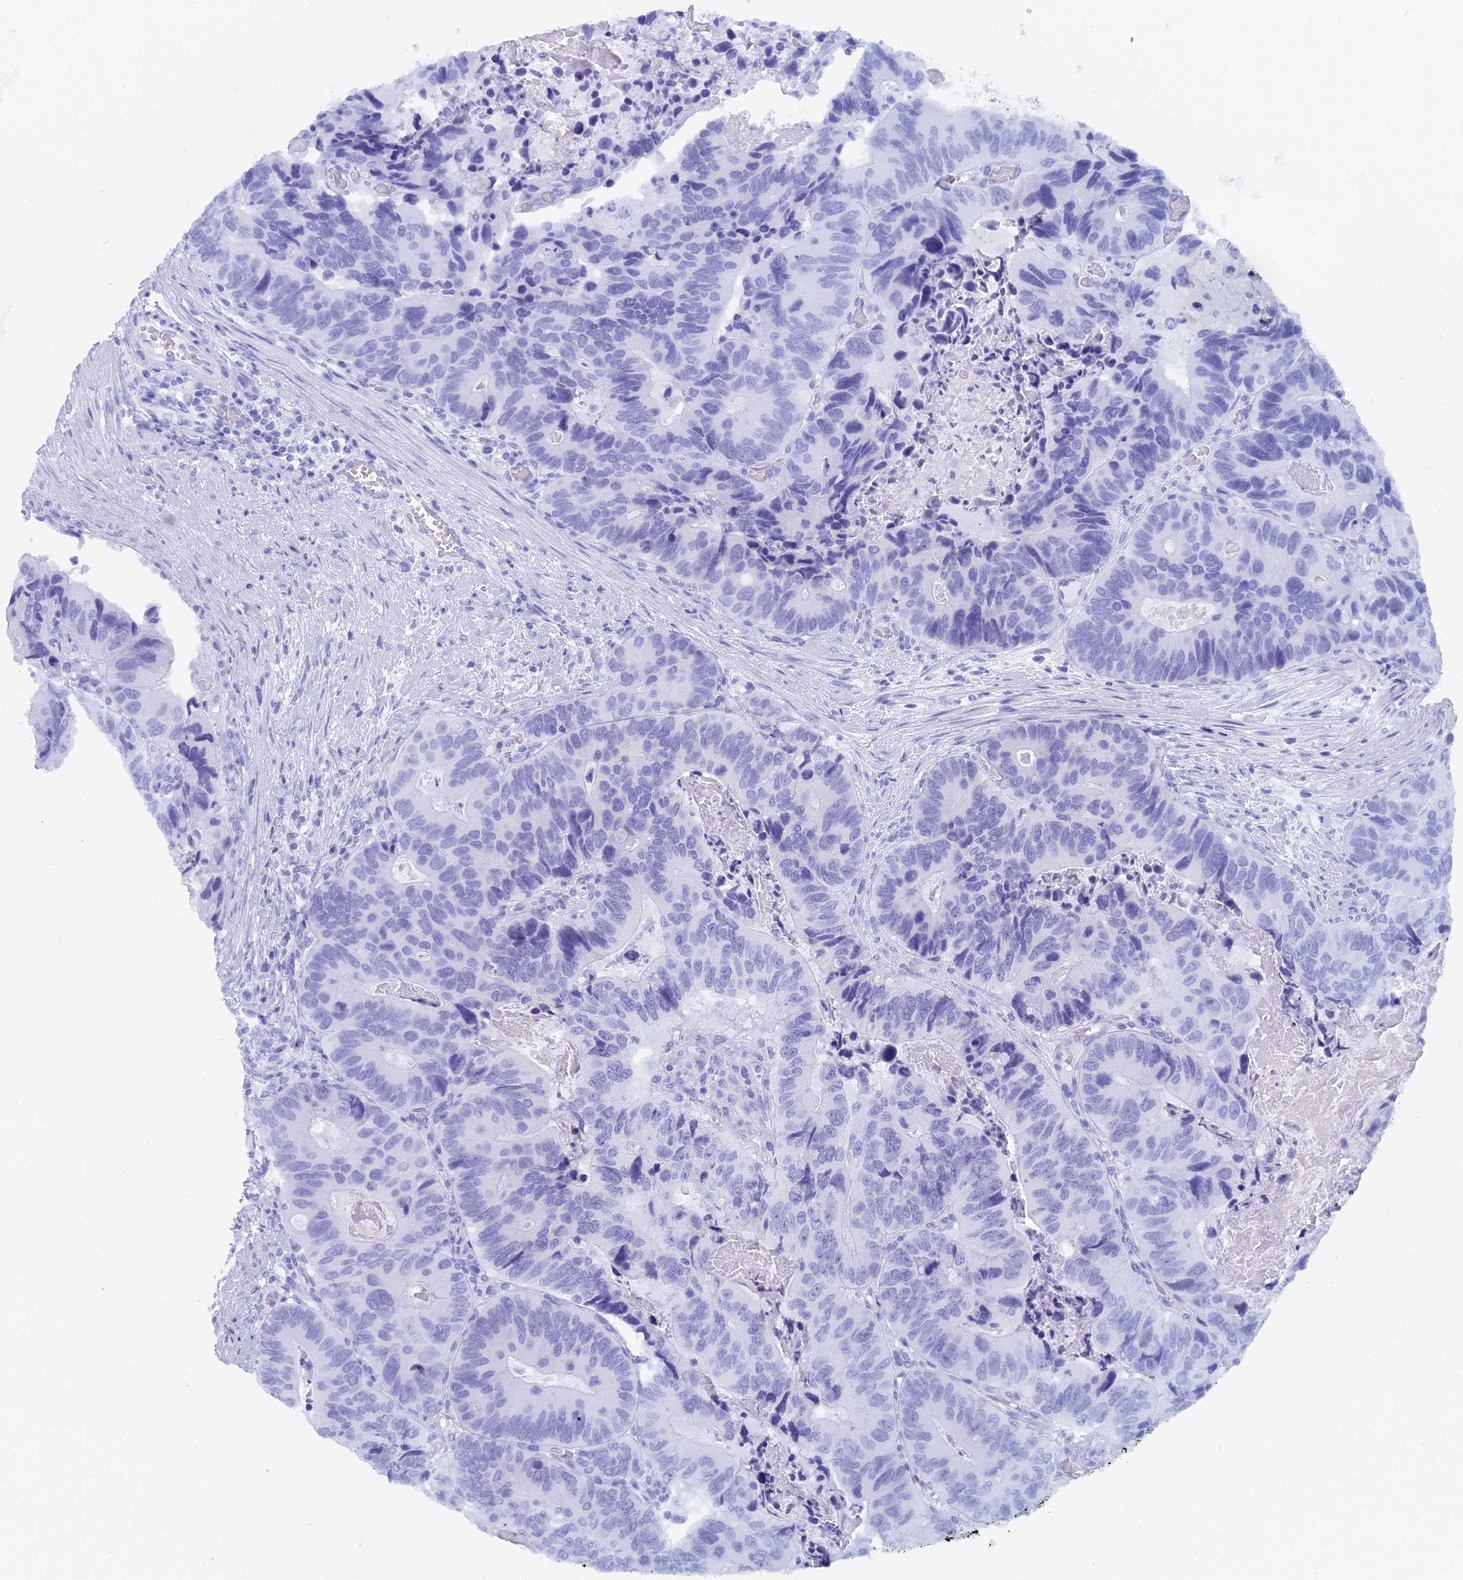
{"staining": {"intensity": "negative", "quantity": "none", "location": "none"}, "tissue": "colorectal cancer", "cell_type": "Tumor cells", "image_type": "cancer", "snomed": [{"axis": "morphology", "description": "Adenocarcinoma, NOS"}, {"axis": "topography", "description": "Colon"}], "caption": "Immunohistochemistry histopathology image of neoplastic tissue: colorectal cancer (adenocarcinoma) stained with DAB (3,3'-diaminobenzidine) reveals no significant protein positivity in tumor cells. The staining is performed using DAB (3,3'-diaminobenzidine) brown chromogen with nuclei counter-stained in using hematoxylin.", "gene": "CAPS", "patient": {"sex": "male", "age": 84}}